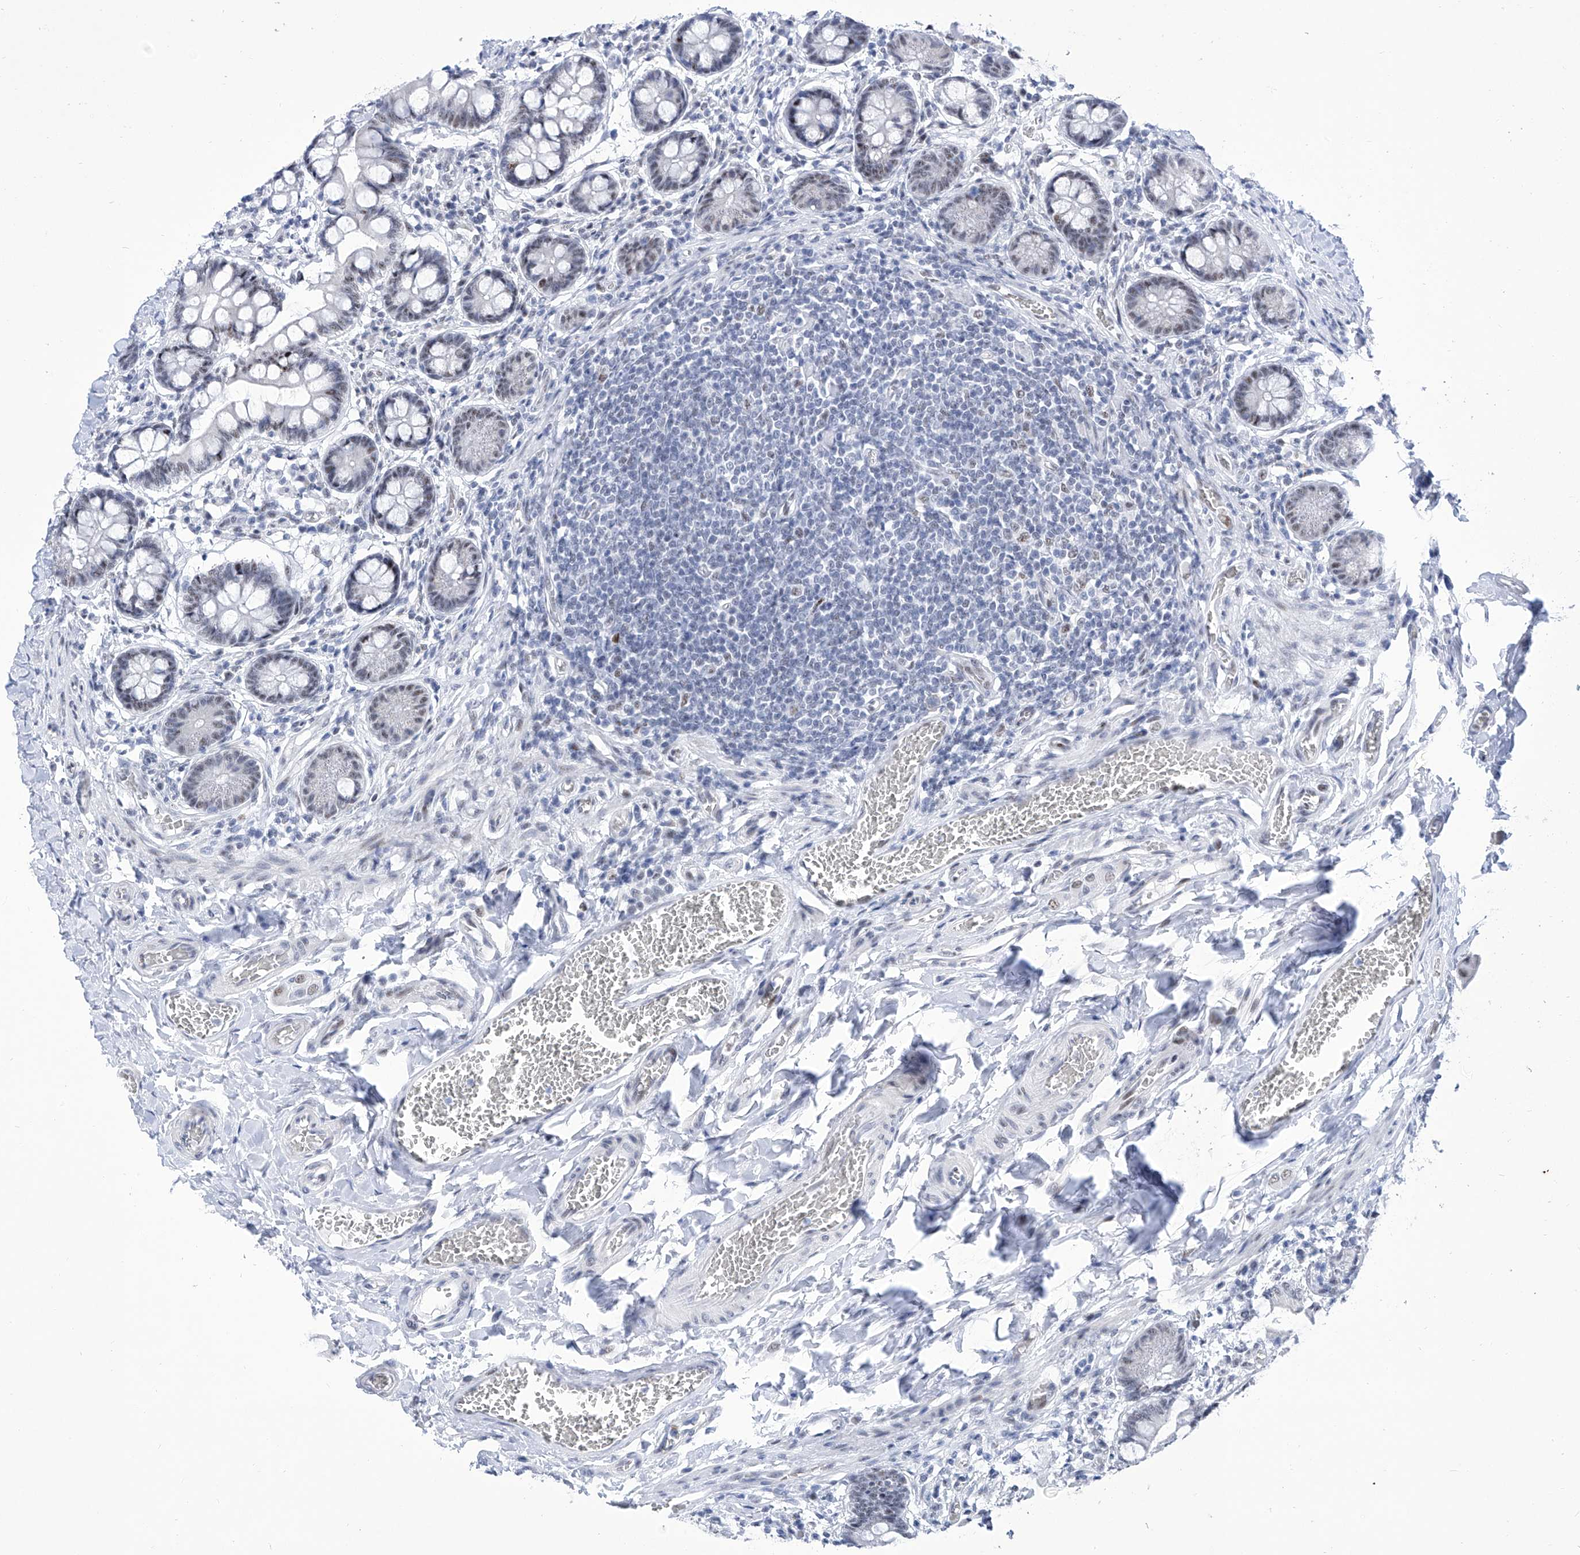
{"staining": {"intensity": "moderate", "quantity": "<25%", "location": "nuclear"}, "tissue": "small intestine", "cell_type": "Glandular cells", "image_type": "normal", "snomed": [{"axis": "morphology", "description": "Normal tissue, NOS"}, {"axis": "topography", "description": "Small intestine"}], "caption": "Protein analysis of normal small intestine reveals moderate nuclear positivity in about <25% of glandular cells.", "gene": "SART1", "patient": {"sex": "male", "age": 52}}